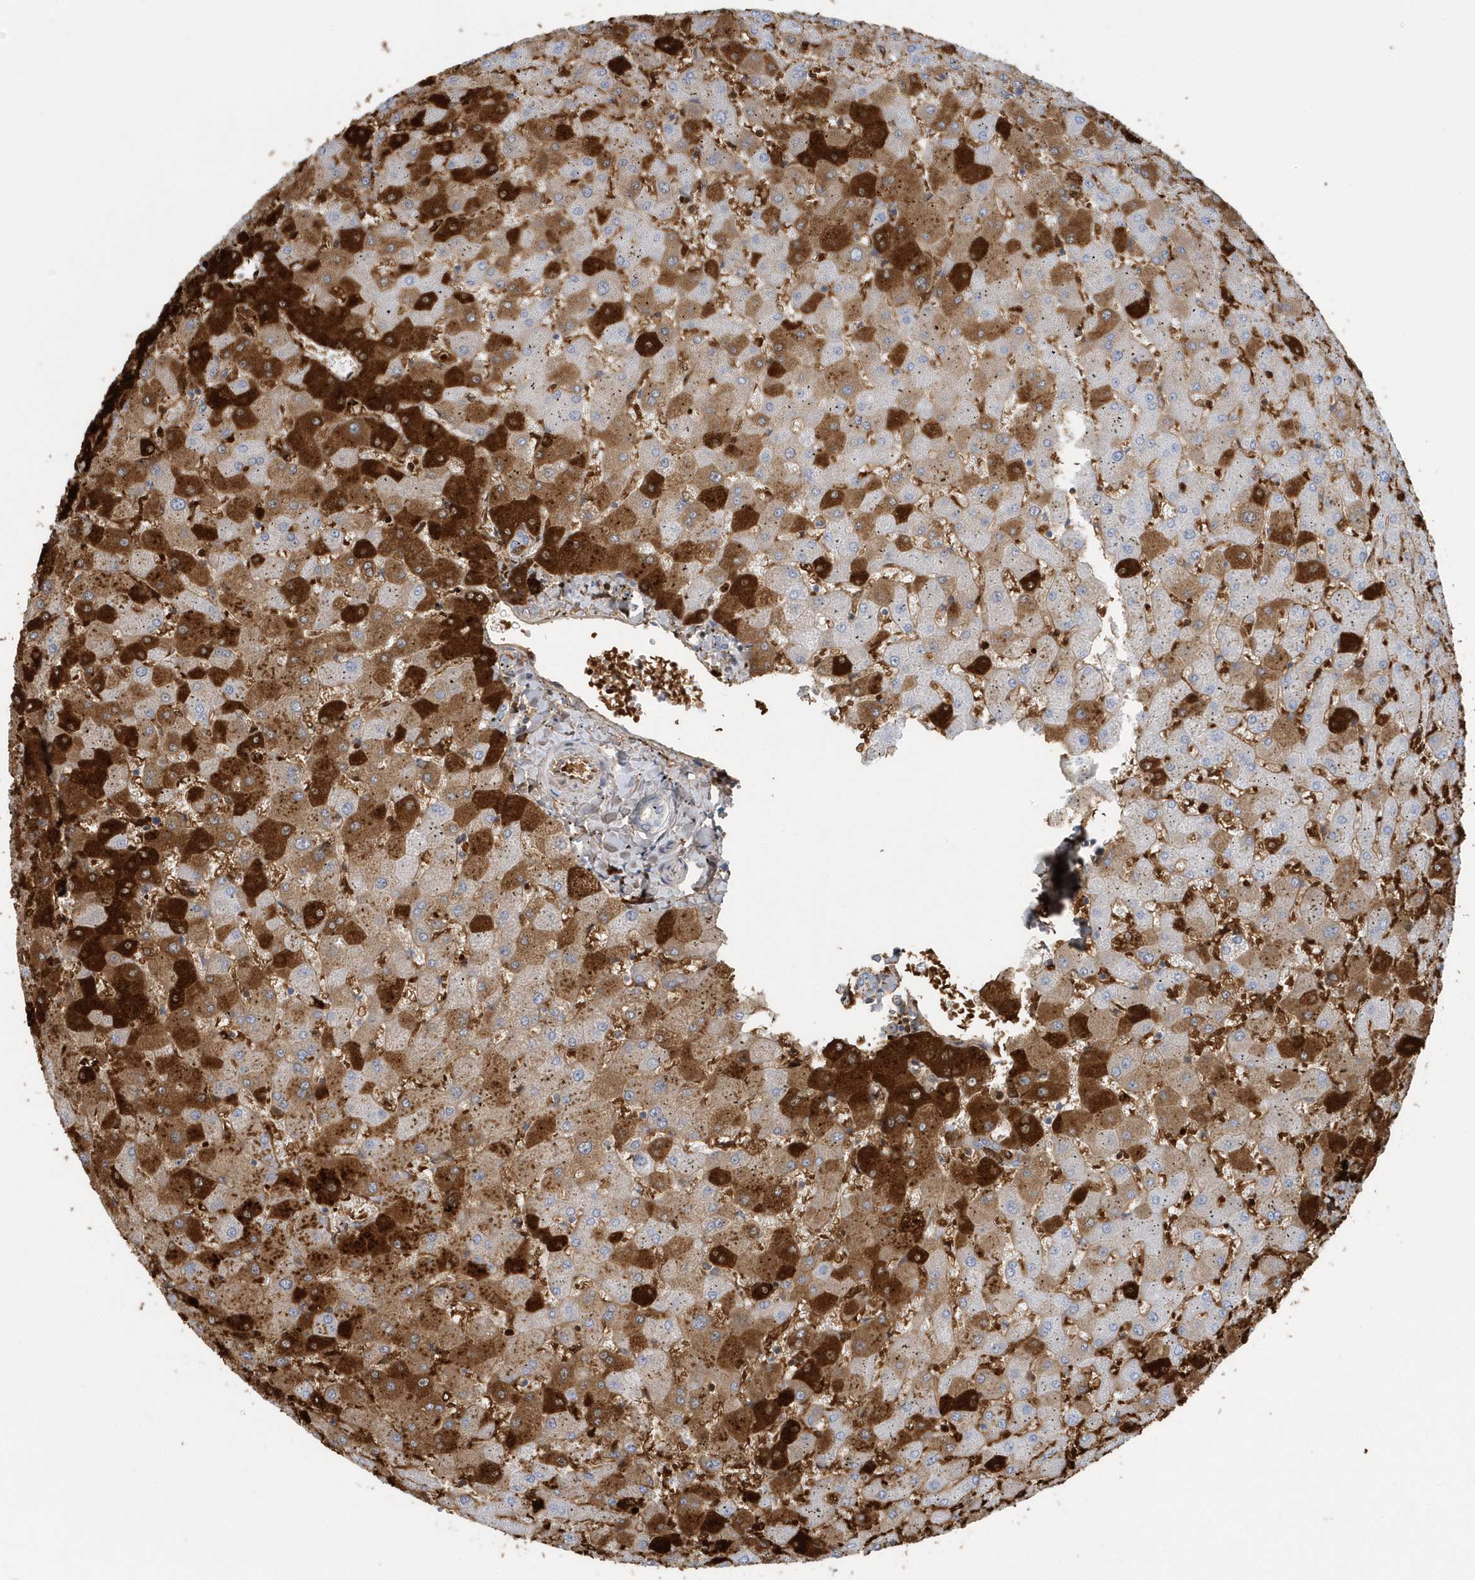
{"staining": {"intensity": "negative", "quantity": "none", "location": "none"}, "tissue": "liver", "cell_type": "Cholangiocytes", "image_type": "normal", "snomed": [{"axis": "morphology", "description": "Normal tissue, NOS"}, {"axis": "topography", "description": "Liver"}], "caption": "Photomicrograph shows no protein staining in cholangiocytes of benign liver. (DAB immunohistochemistry (IHC) with hematoxylin counter stain).", "gene": "HBA2", "patient": {"sex": "female", "age": 63}}